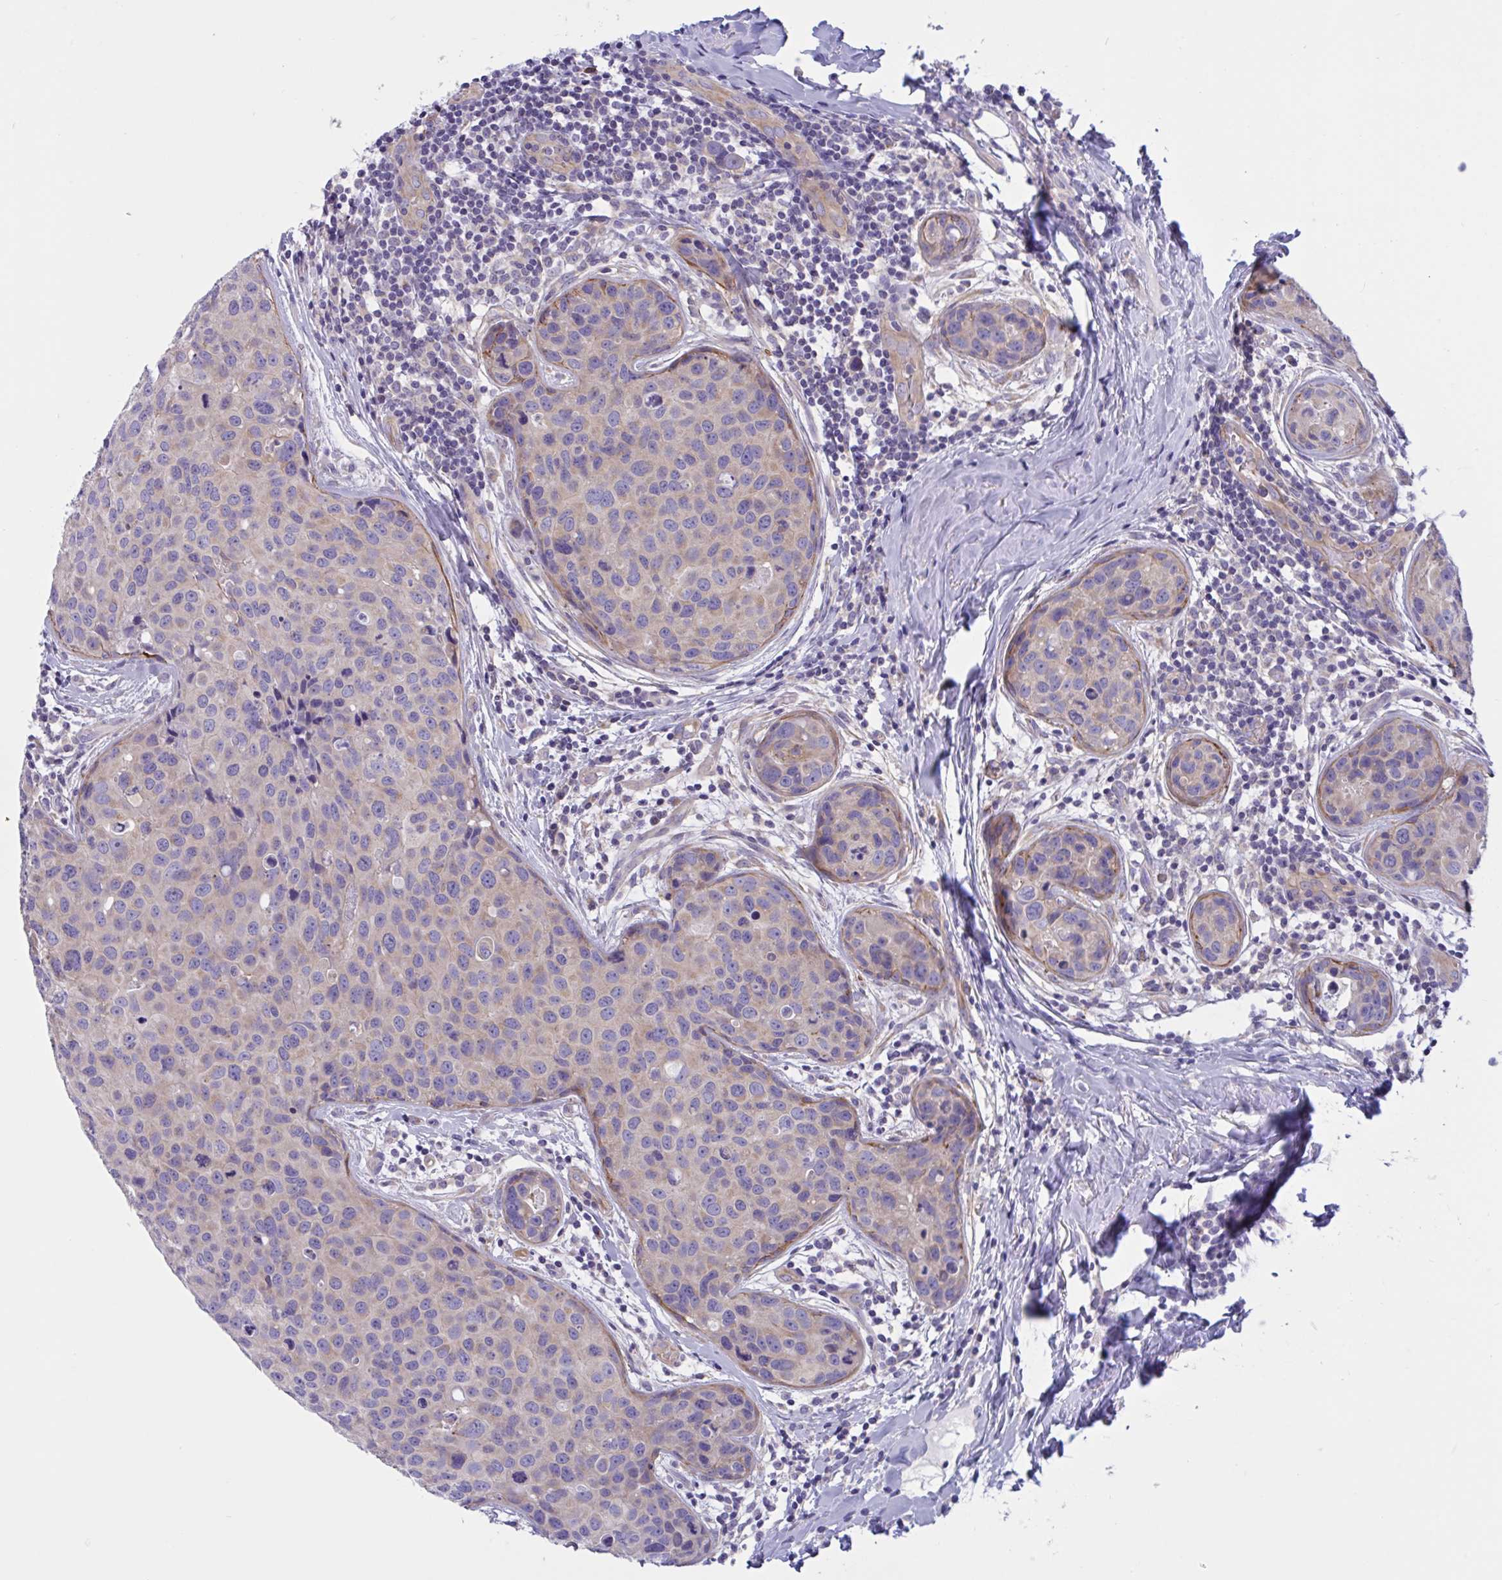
{"staining": {"intensity": "weak", "quantity": "<25%", "location": "cytoplasmic/membranous"}, "tissue": "breast cancer", "cell_type": "Tumor cells", "image_type": "cancer", "snomed": [{"axis": "morphology", "description": "Duct carcinoma"}, {"axis": "topography", "description": "Breast"}], "caption": "Breast intraductal carcinoma stained for a protein using immunohistochemistry demonstrates no positivity tumor cells.", "gene": "OXLD1", "patient": {"sex": "female", "age": 24}}